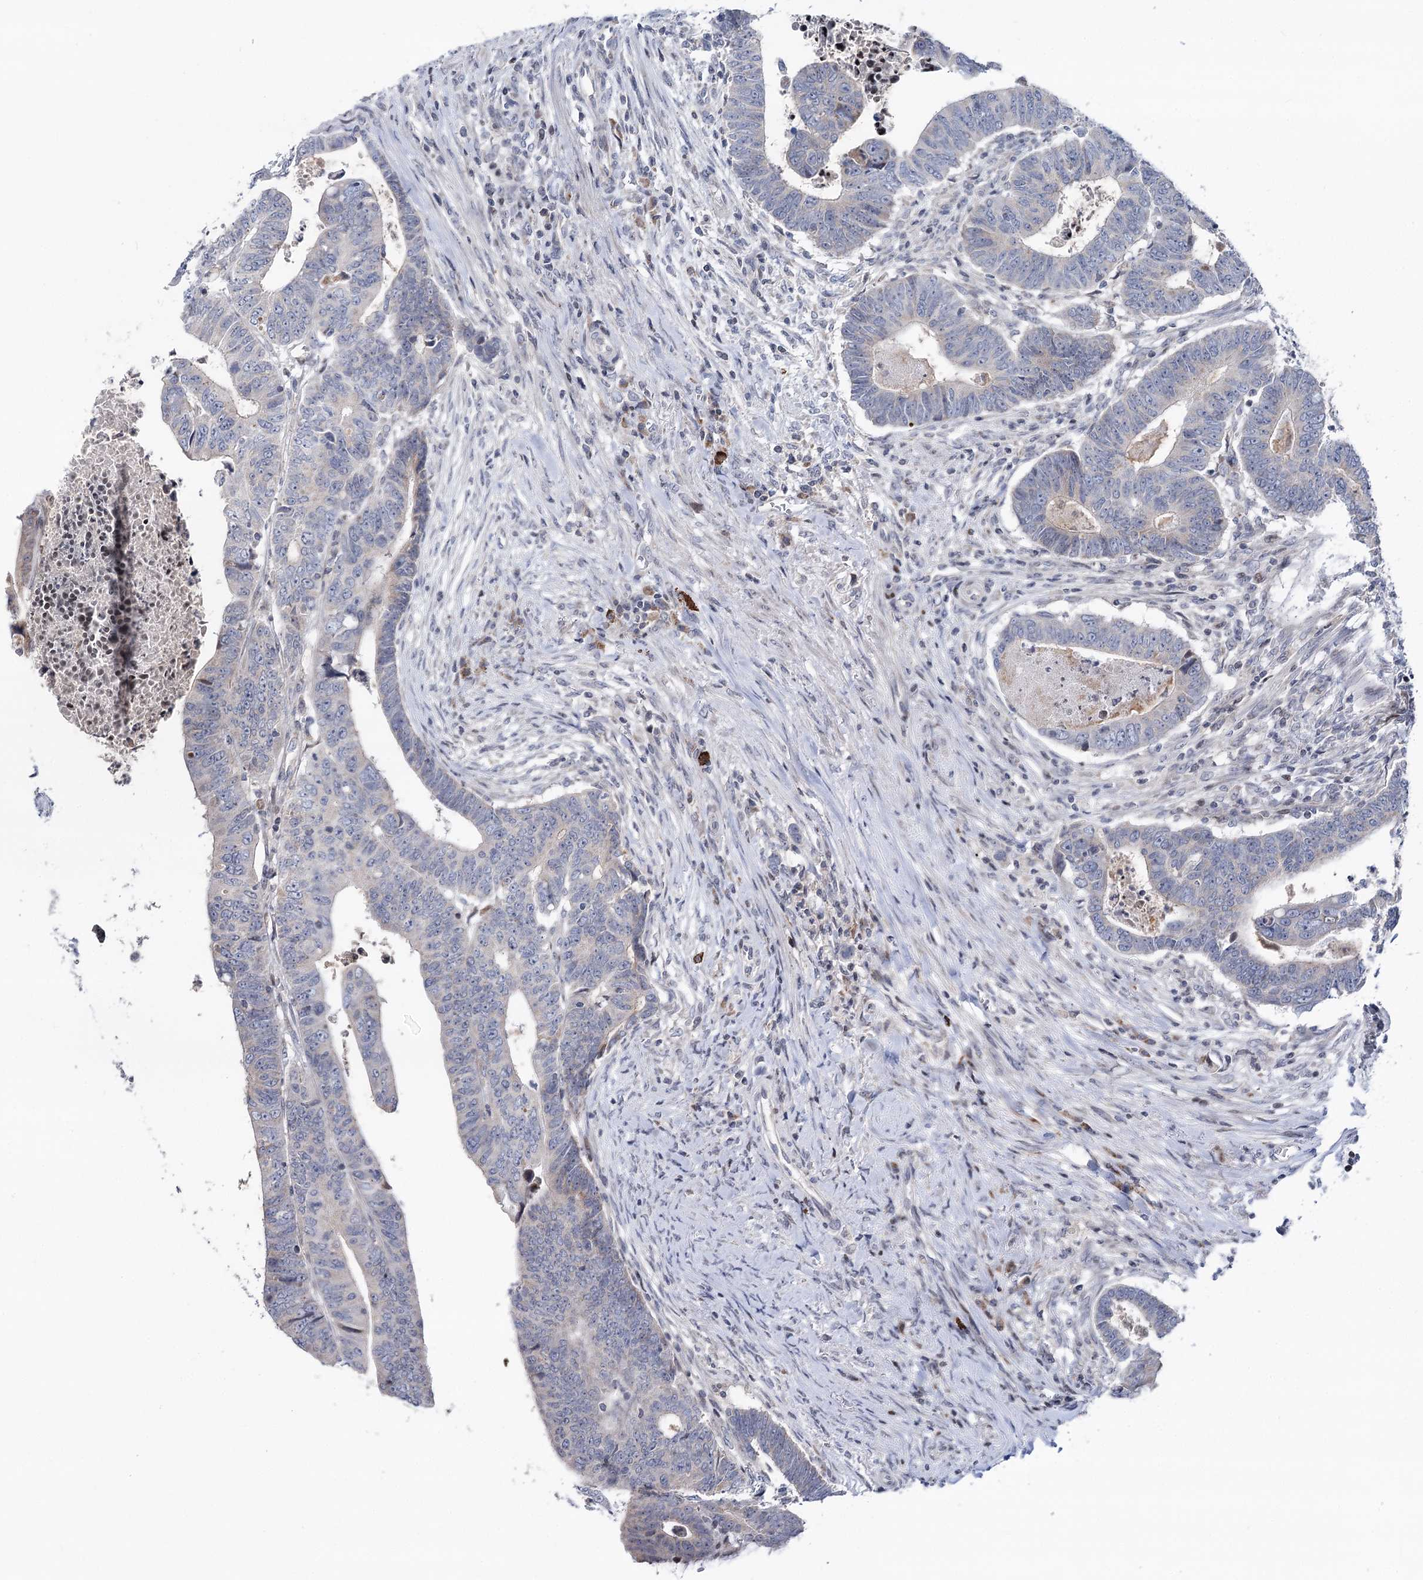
{"staining": {"intensity": "negative", "quantity": "none", "location": "none"}, "tissue": "colorectal cancer", "cell_type": "Tumor cells", "image_type": "cancer", "snomed": [{"axis": "morphology", "description": "Normal tissue, NOS"}, {"axis": "morphology", "description": "Adenocarcinoma, NOS"}, {"axis": "topography", "description": "Rectum"}], "caption": "This is an immunohistochemistry (IHC) photomicrograph of human colorectal adenocarcinoma. There is no expression in tumor cells.", "gene": "PTGR1", "patient": {"sex": "female", "age": 65}}